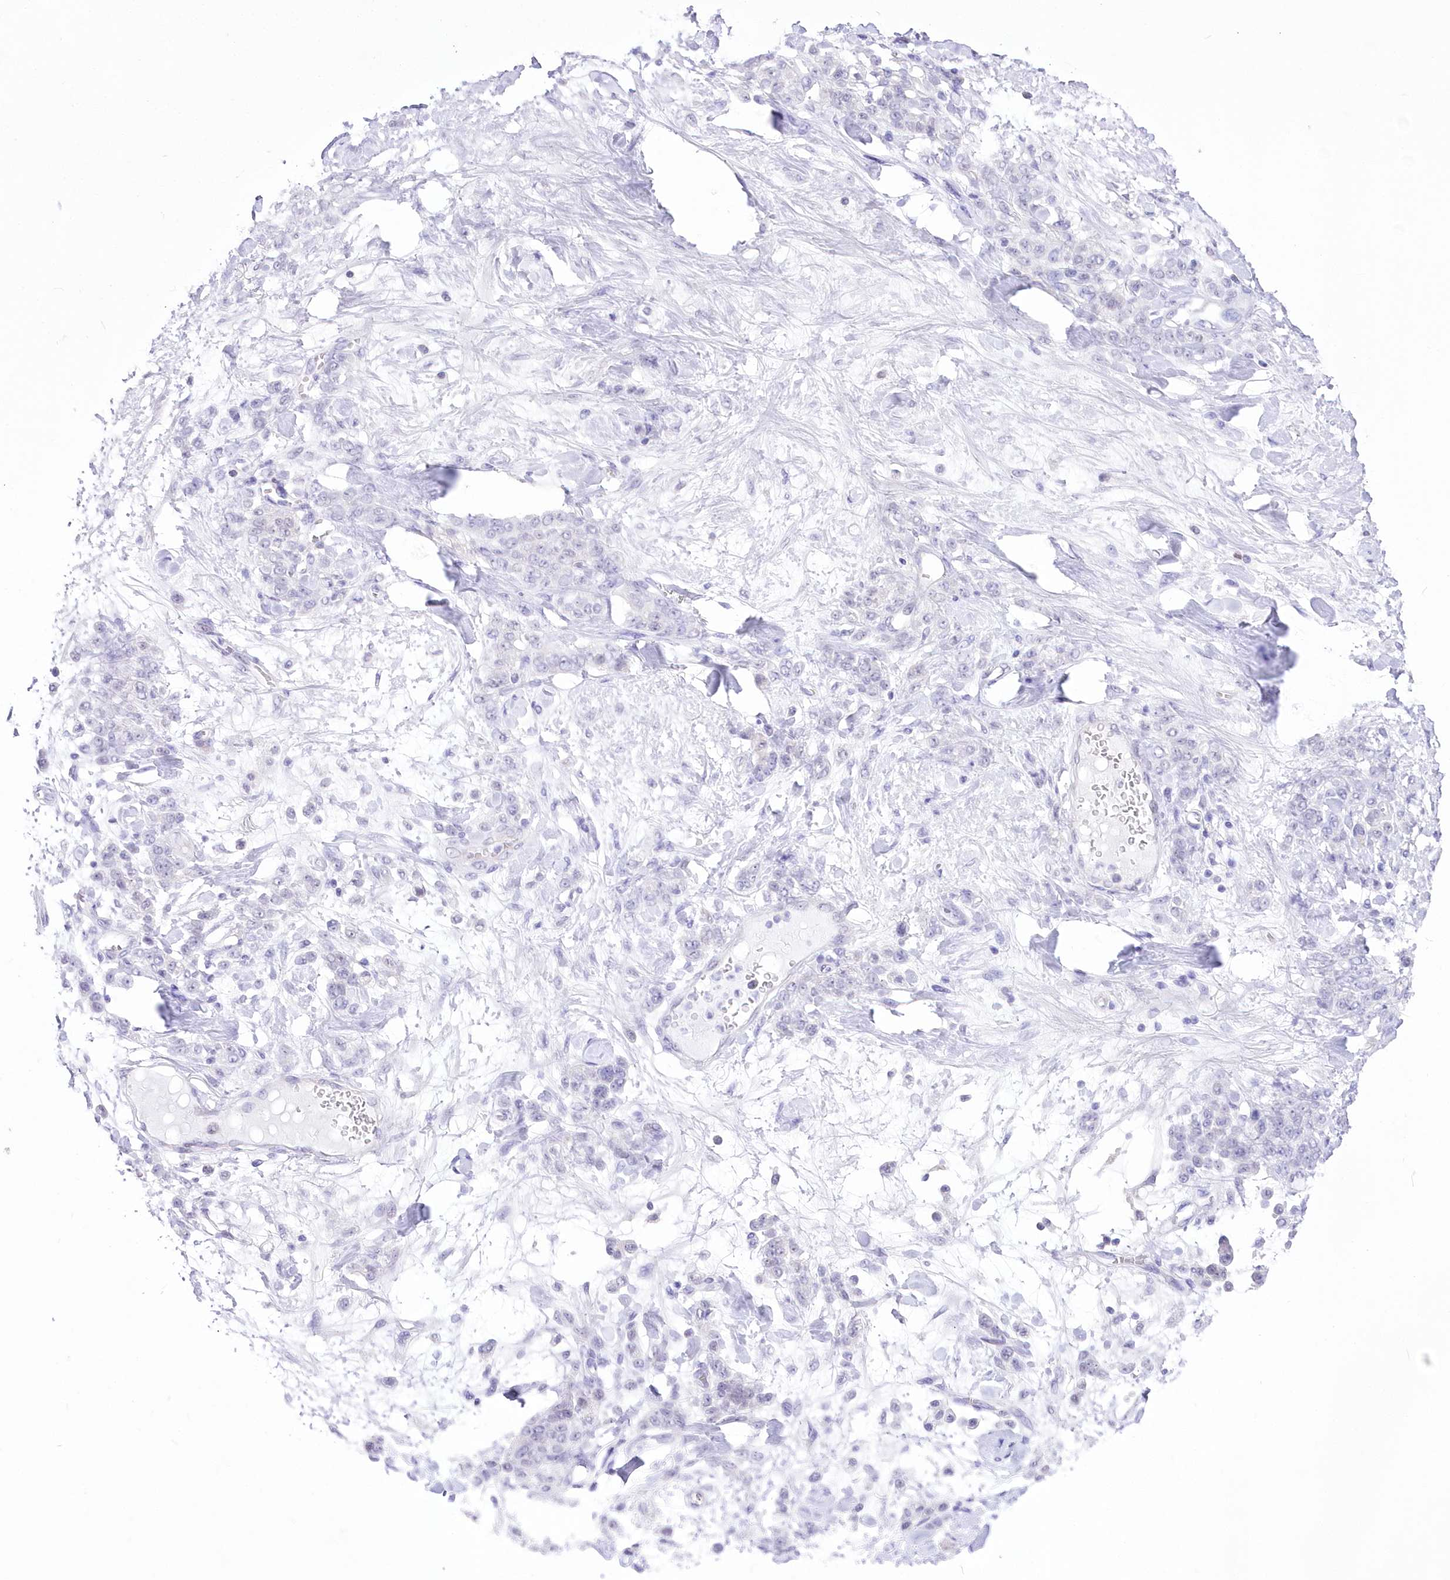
{"staining": {"intensity": "negative", "quantity": "none", "location": "none"}, "tissue": "stomach cancer", "cell_type": "Tumor cells", "image_type": "cancer", "snomed": [{"axis": "morphology", "description": "Normal tissue, NOS"}, {"axis": "morphology", "description": "Adenocarcinoma, NOS"}, {"axis": "topography", "description": "Stomach"}], "caption": "The immunohistochemistry photomicrograph has no significant staining in tumor cells of stomach cancer tissue.", "gene": "UBA6", "patient": {"sex": "male", "age": 82}}